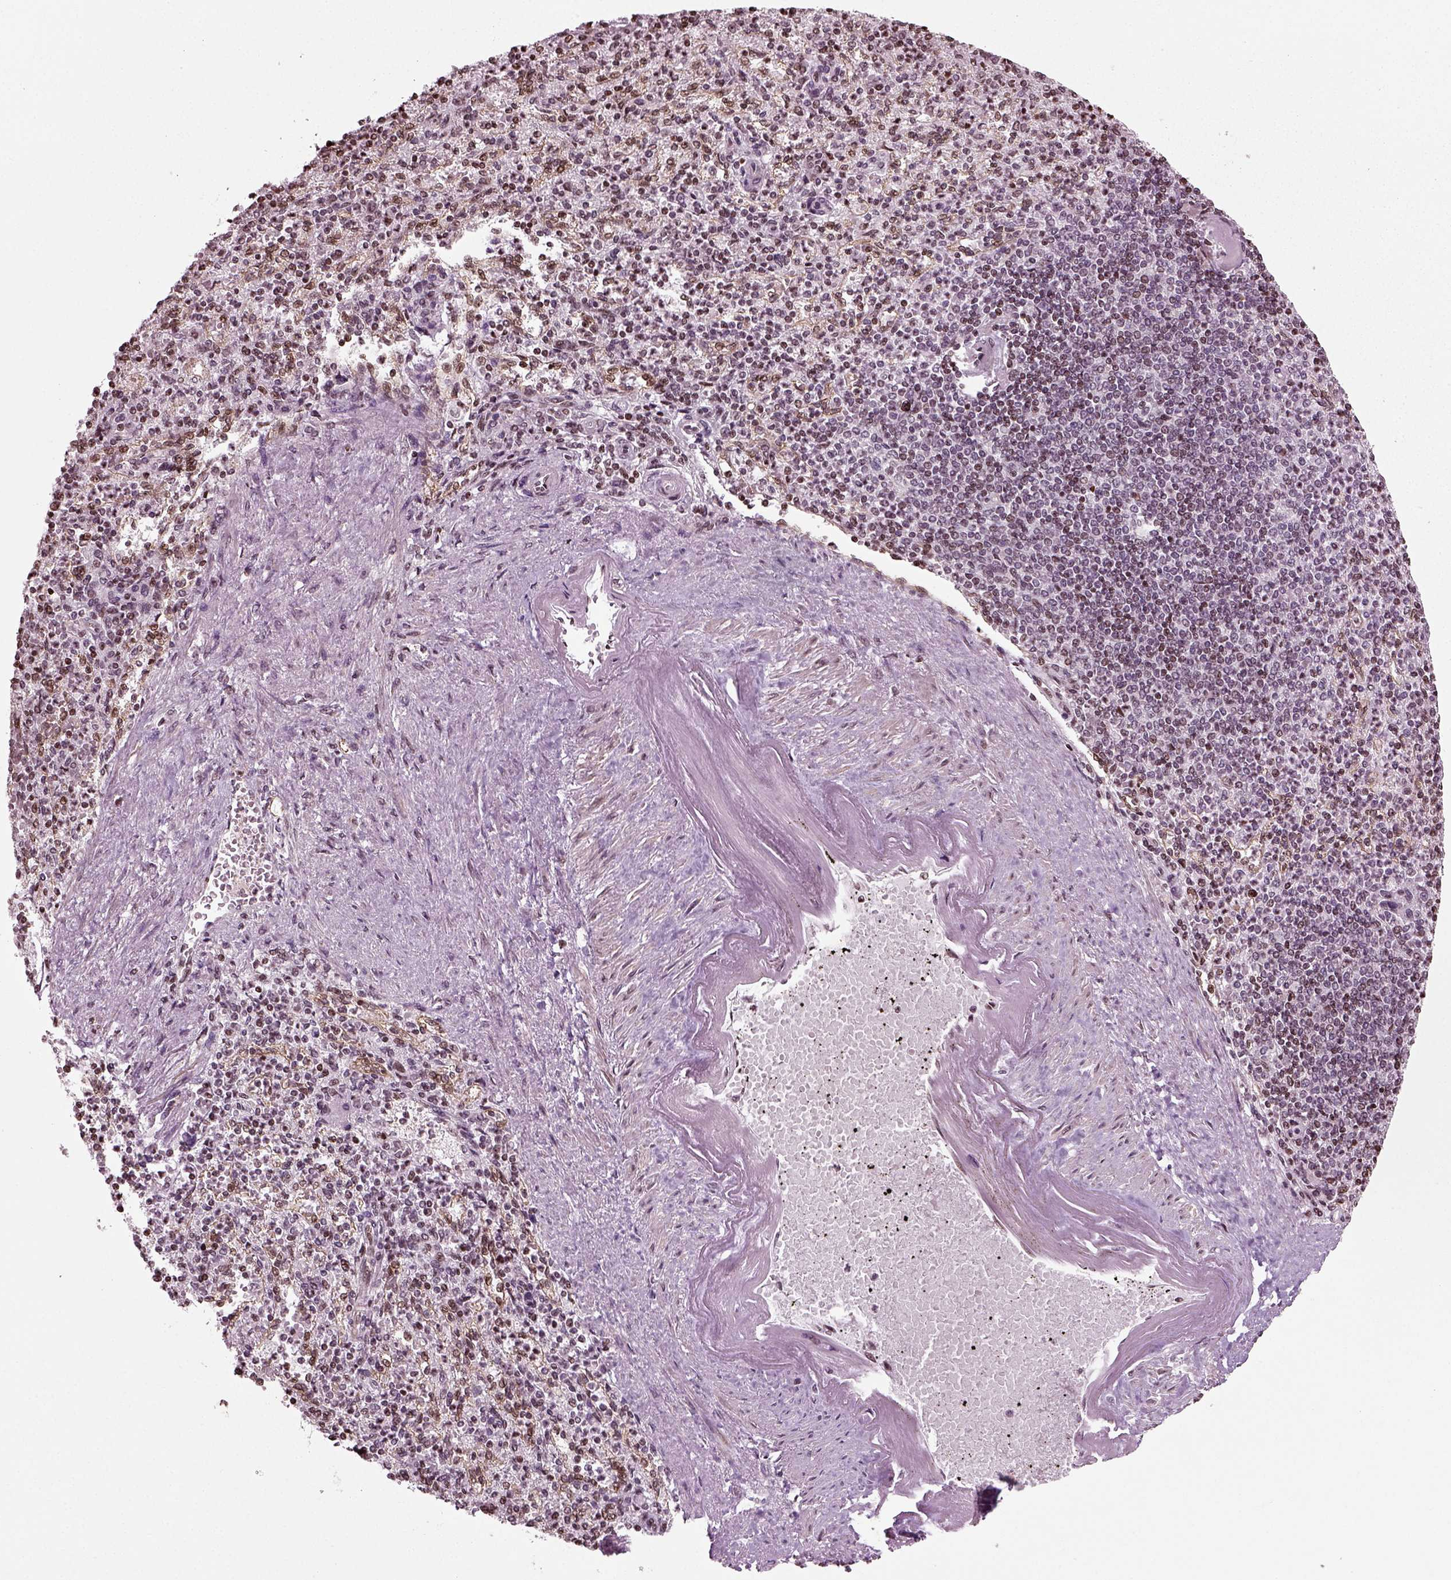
{"staining": {"intensity": "moderate", "quantity": "<25%", "location": "nuclear"}, "tissue": "spleen", "cell_type": "Cells in red pulp", "image_type": "normal", "snomed": [{"axis": "morphology", "description": "Normal tissue, NOS"}, {"axis": "topography", "description": "Spleen"}], "caption": "About <25% of cells in red pulp in benign human spleen exhibit moderate nuclear protein positivity as visualized by brown immunohistochemical staining.", "gene": "HEYL", "patient": {"sex": "female", "age": 74}}